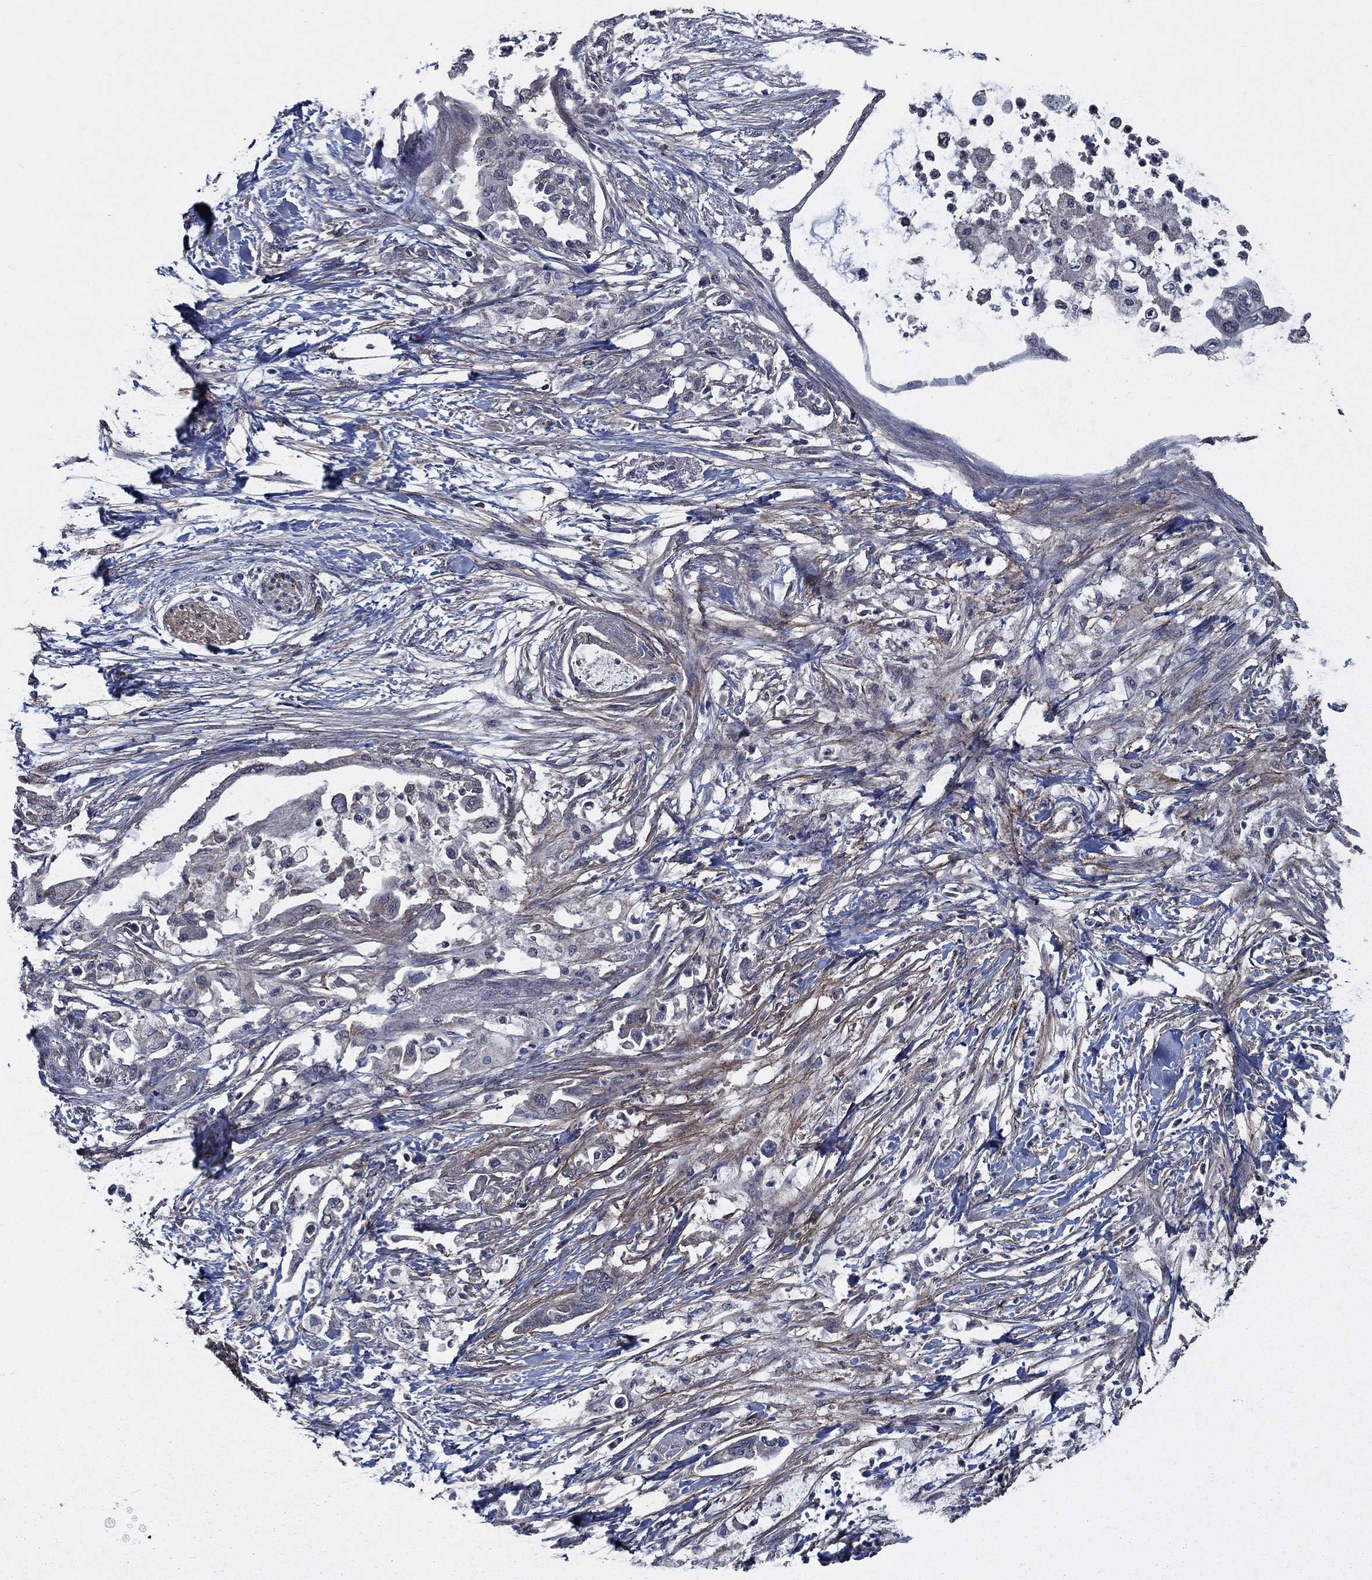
{"staining": {"intensity": "moderate", "quantity": "<25%", "location": "cytoplasmic/membranous"}, "tissue": "pancreatic cancer", "cell_type": "Tumor cells", "image_type": "cancer", "snomed": [{"axis": "morphology", "description": "Normal tissue, NOS"}, {"axis": "morphology", "description": "Adenocarcinoma, NOS"}, {"axis": "topography", "description": "Pancreas"}, {"axis": "topography", "description": "Duodenum"}], "caption": "This photomicrograph shows IHC staining of human pancreatic cancer (adenocarcinoma), with low moderate cytoplasmic/membranous positivity in about <25% of tumor cells.", "gene": "SLC44A1", "patient": {"sex": "female", "age": 60}}